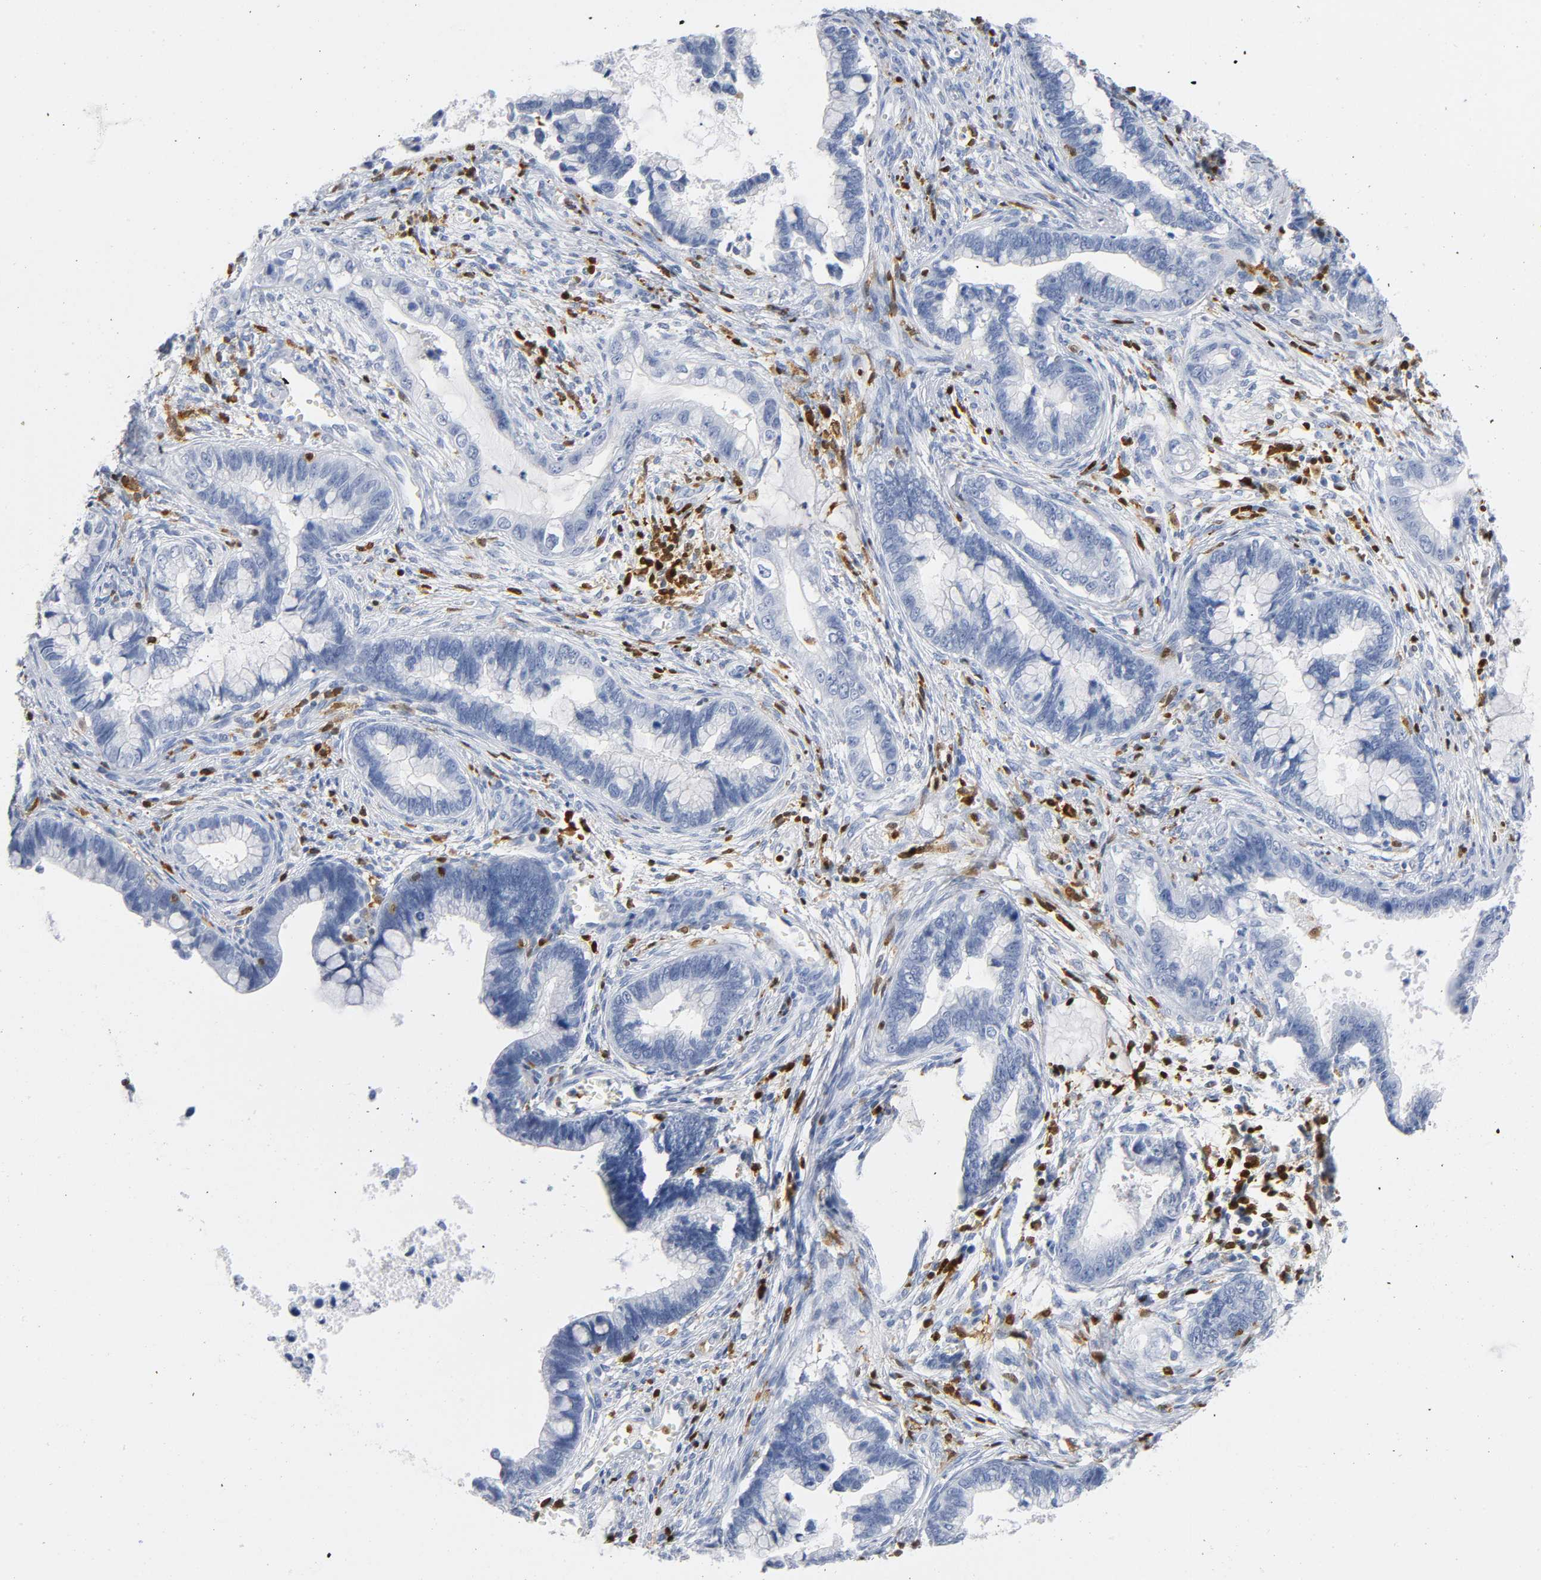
{"staining": {"intensity": "negative", "quantity": "none", "location": "none"}, "tissue": "cervical cancer", "cell_type": "Tumor cells", "image_type": "cancer", "snomed": [{"axis": "morphology", "description": "Adenocarcinoma, NOS"}, {"axis": "topography", "description": "Cervix"}], "caption": "IHC histopathology image of neoplastic tissue: human cervical adenocarcinoma stained with DAB displays no significant protein staining in tumor cells.", "gene": "DOK2", "patient": {"sex": "female", "age": 44}}